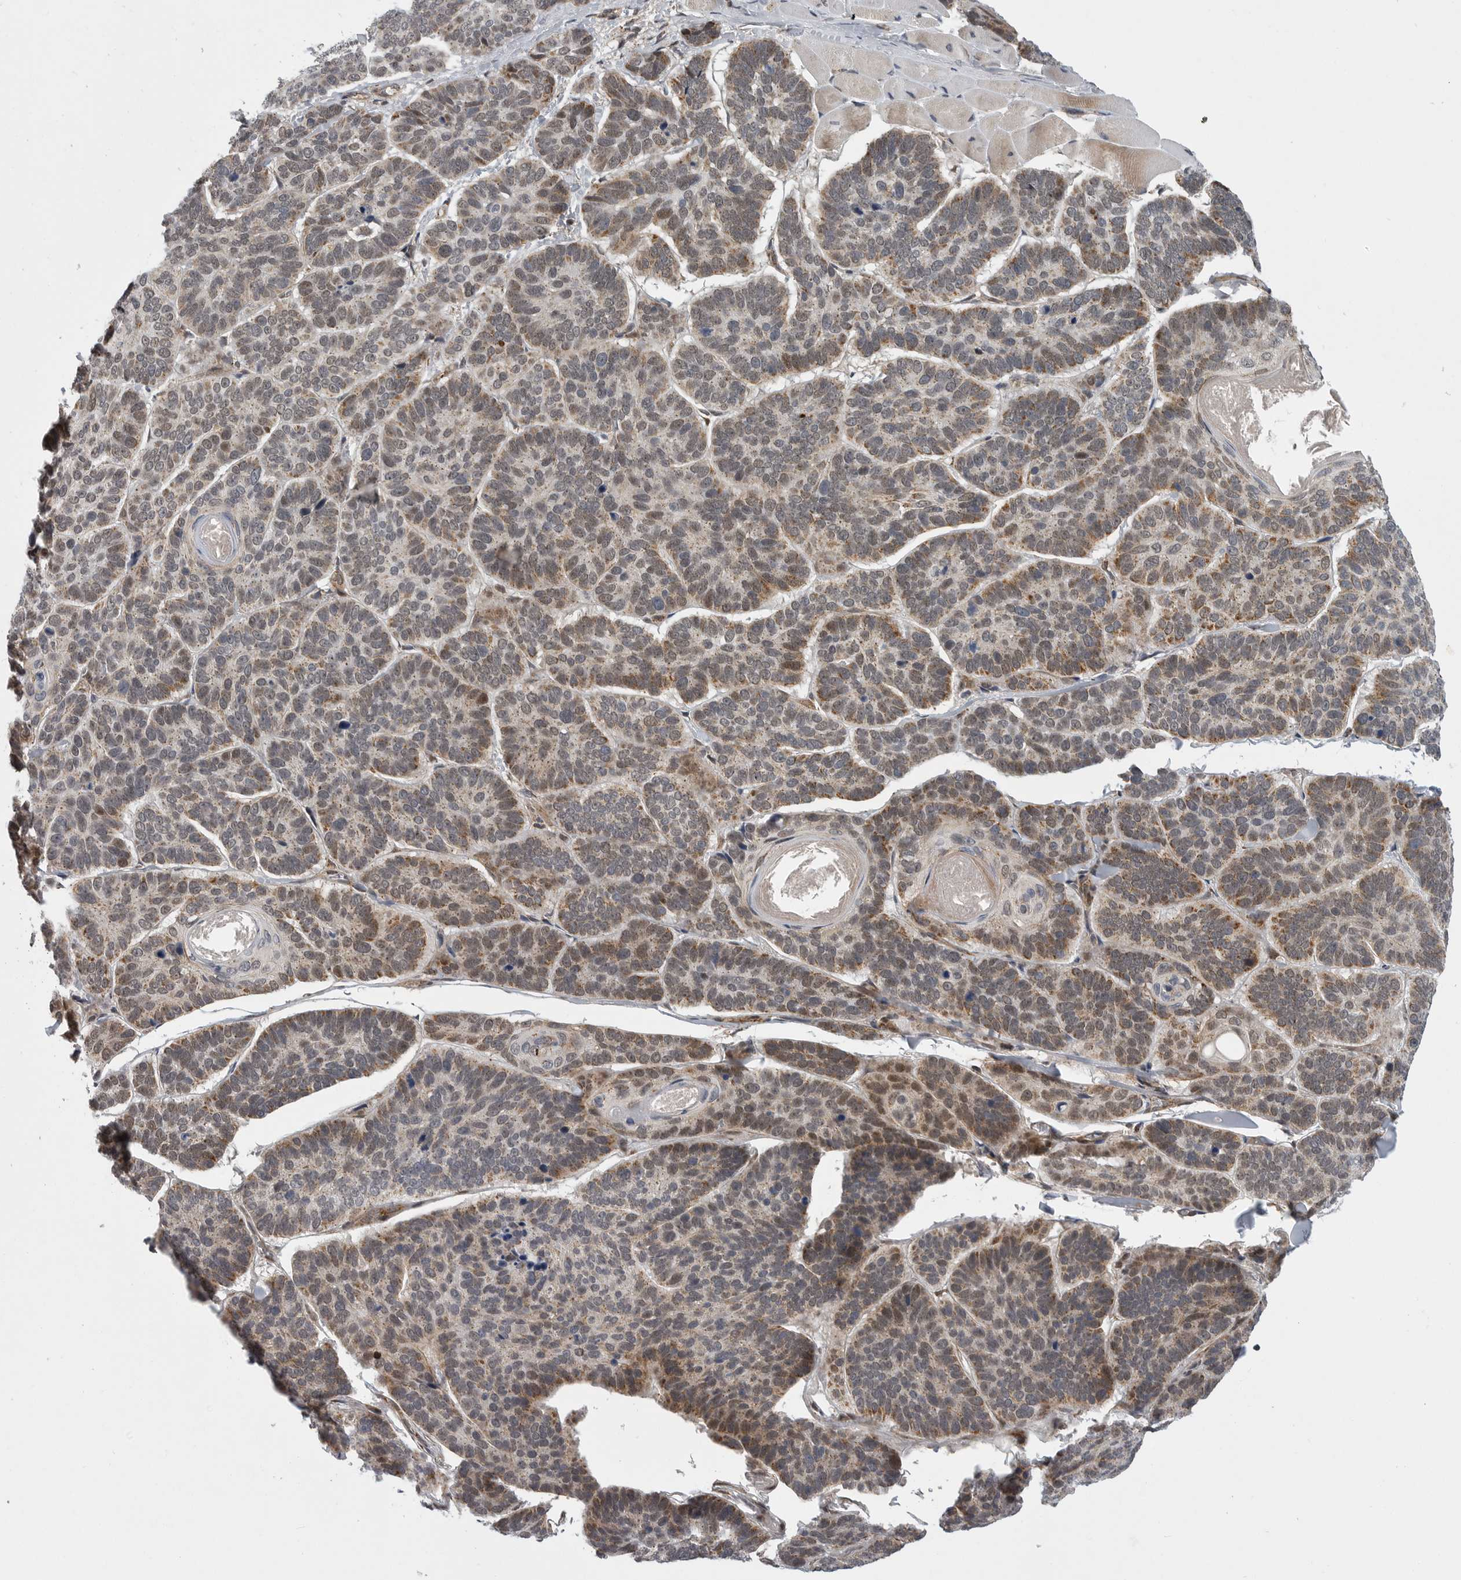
{"staining": {"intensity": "moderate", "quantity": "<25%", "location": "cytoplasmic/membranous"}, "tissue": "skin cancer", "cell_type": "Tumor cells", "image_type": "cancer", "snomed": [{"axis": "morphology", "description": "Basal cell carcinoma"}, {"axis": "topography", "description": "Skin"}], "caption": "Immunohistochemistry (DAB (3,3'-diaminobenzidine)) staining of skin cancer exhibits moderate cytoplasmic/membranous protein staining in about <25% of tumor cells.", "gene": "TMPRSS11F", "patient": {"sex": "male", "age": 62}}